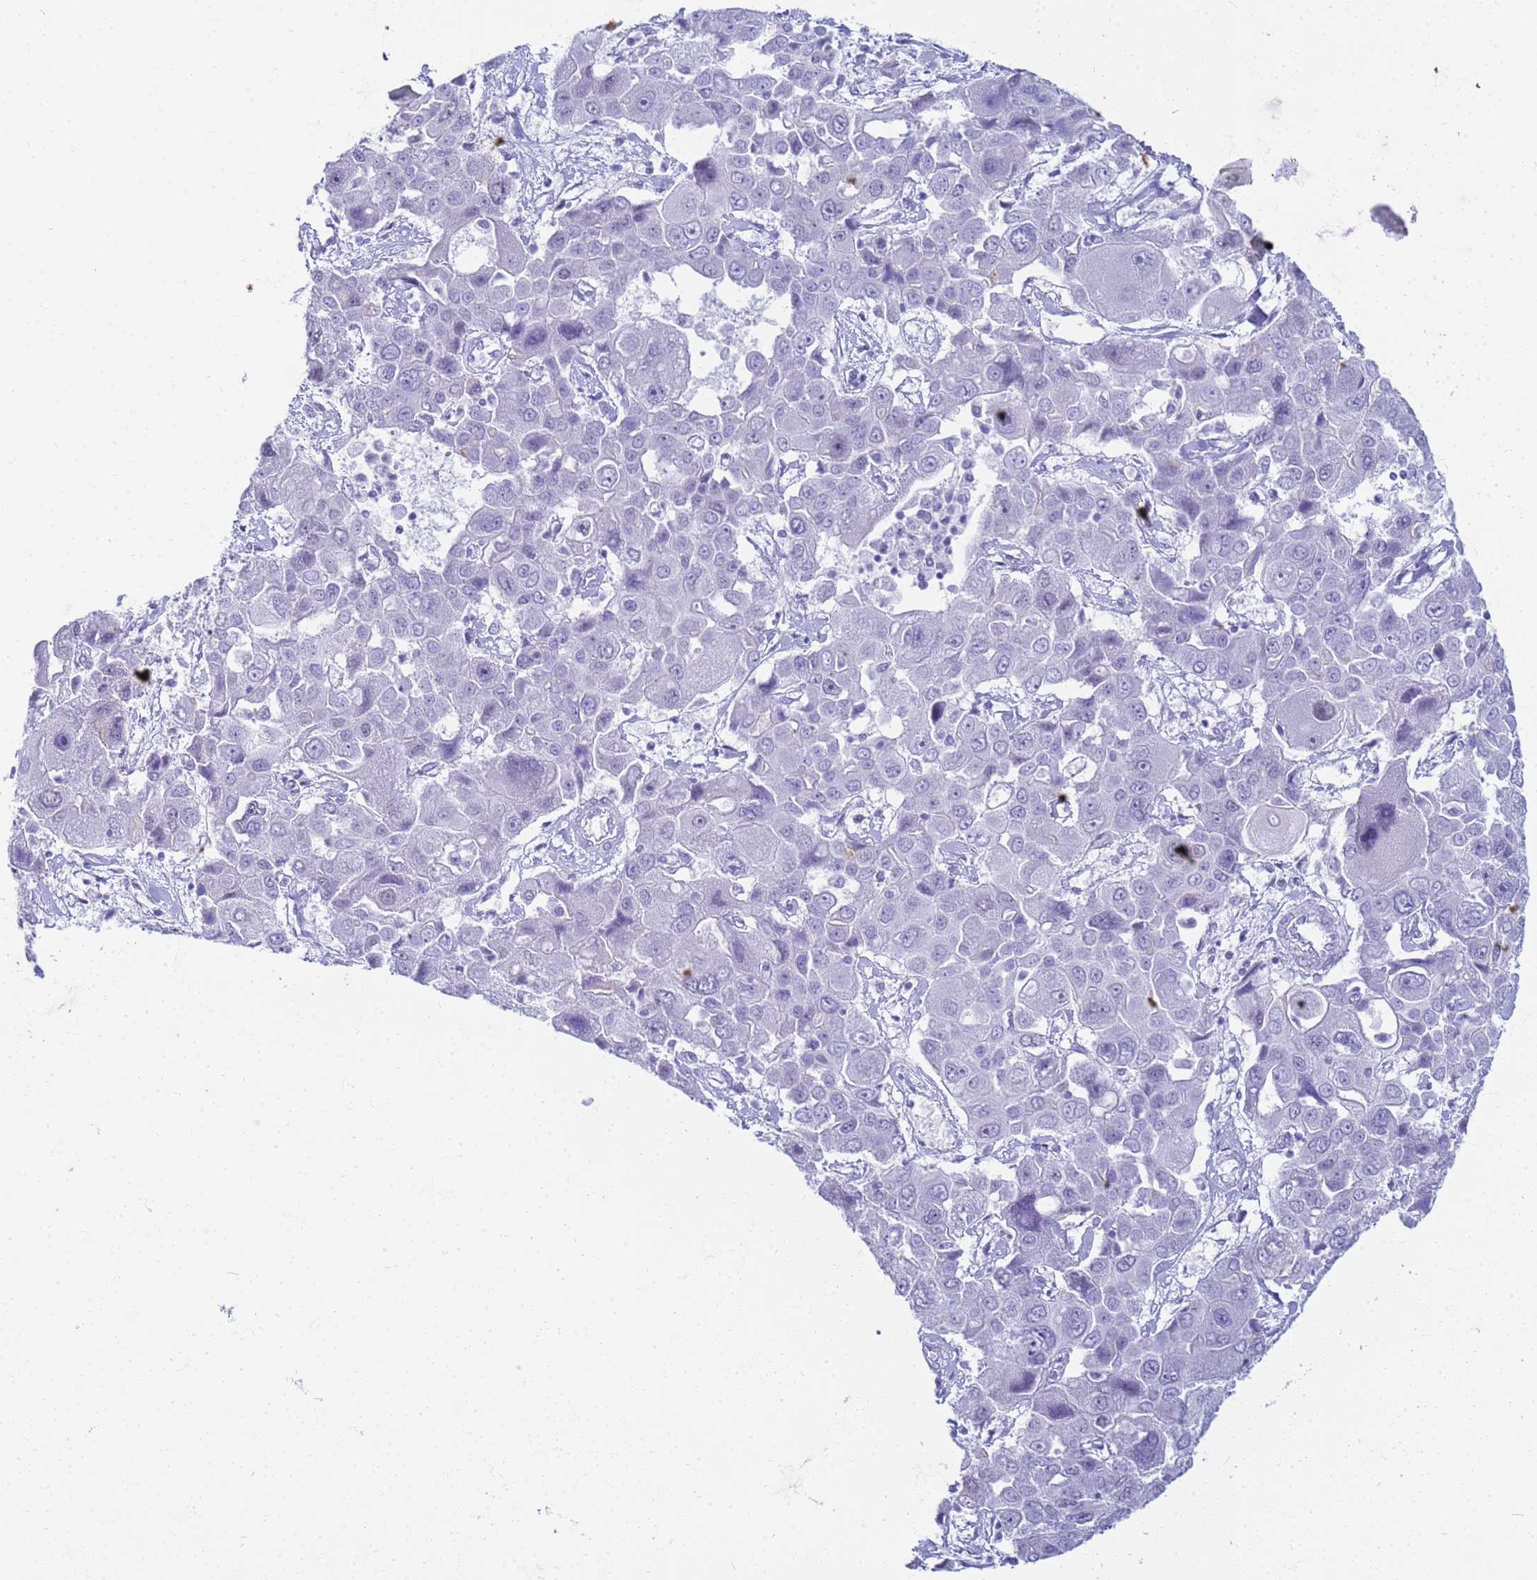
{"staining": {"intensity": "negative", "quantity": "none", "location": "none"}, "tissue": "liver cancer", "cell_type": "Tumor cells", "image_type": "cancer", "snomed": [{"axis": "morphology", "description": "Cholangiocarcinoma"}, {"axis": "topography", "description": "Liver"}], "caption": "There is no significant staining in tumor cells of liver cancer (cholangiocarcinoma).", "gene": "SLC7A9", "patient": {"sex": "male", "age": 67}}